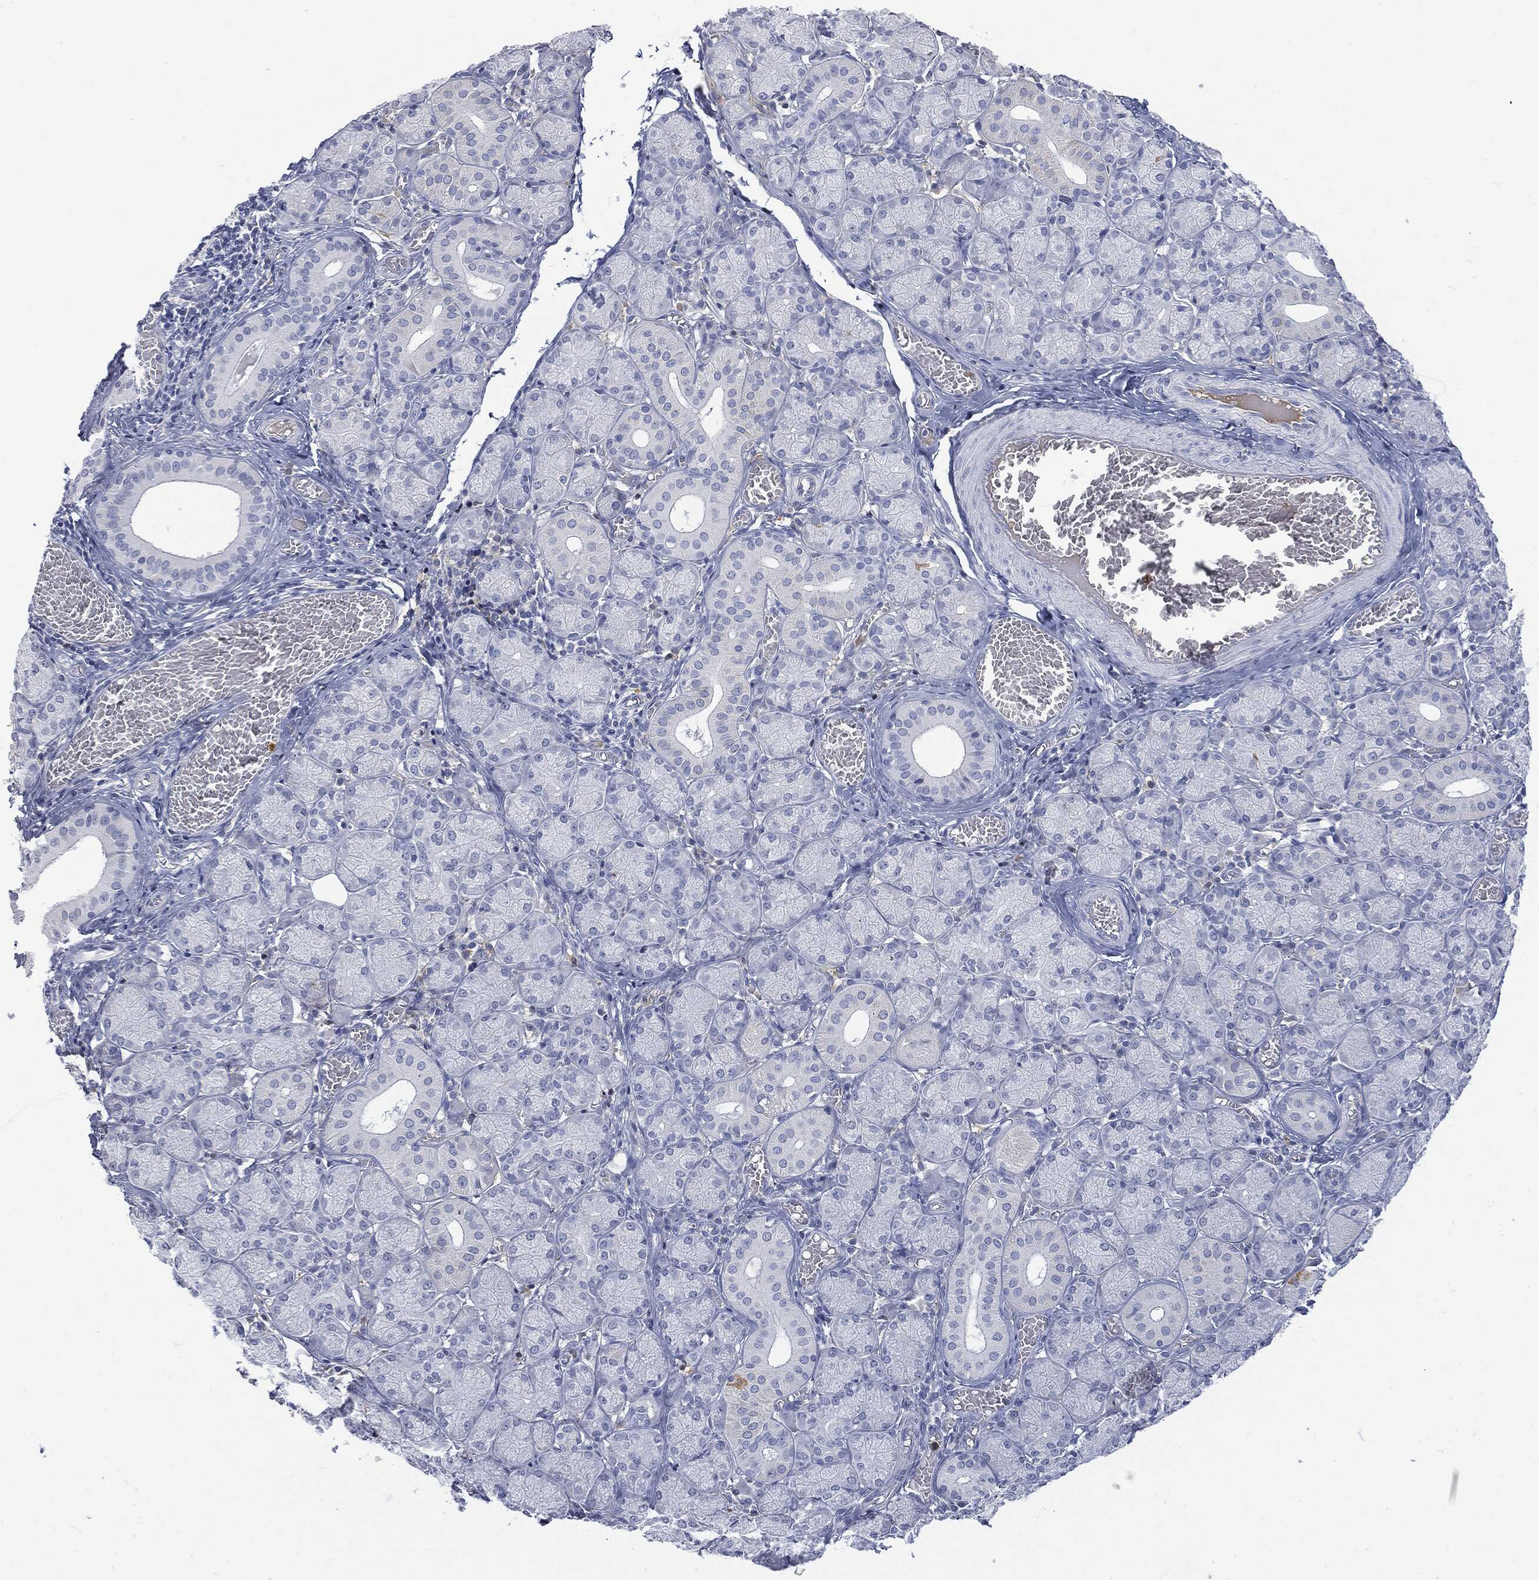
{"staining": {"intensity": "moderate", "quantity": "<25%", "location": "cytoplasmic/membranous"}, "tissue": "salivary gland", "cell_type": "Glandular cells", "image_type": "normal", "snomed": [{"axis": "morphology", "description": "Normal tissue, NOS"}, {"axis": "topography", "description": "Salivary gland"}, {"axis": "topography", "description": "Peripheral nerve tissue"}], "caption": "Moderate cytoplasmic/membranous staining is present in about <25% of glandular cells in normal salivary gland.", "gene": "BTK", "patient": {"sex": "female", "age": 24}}